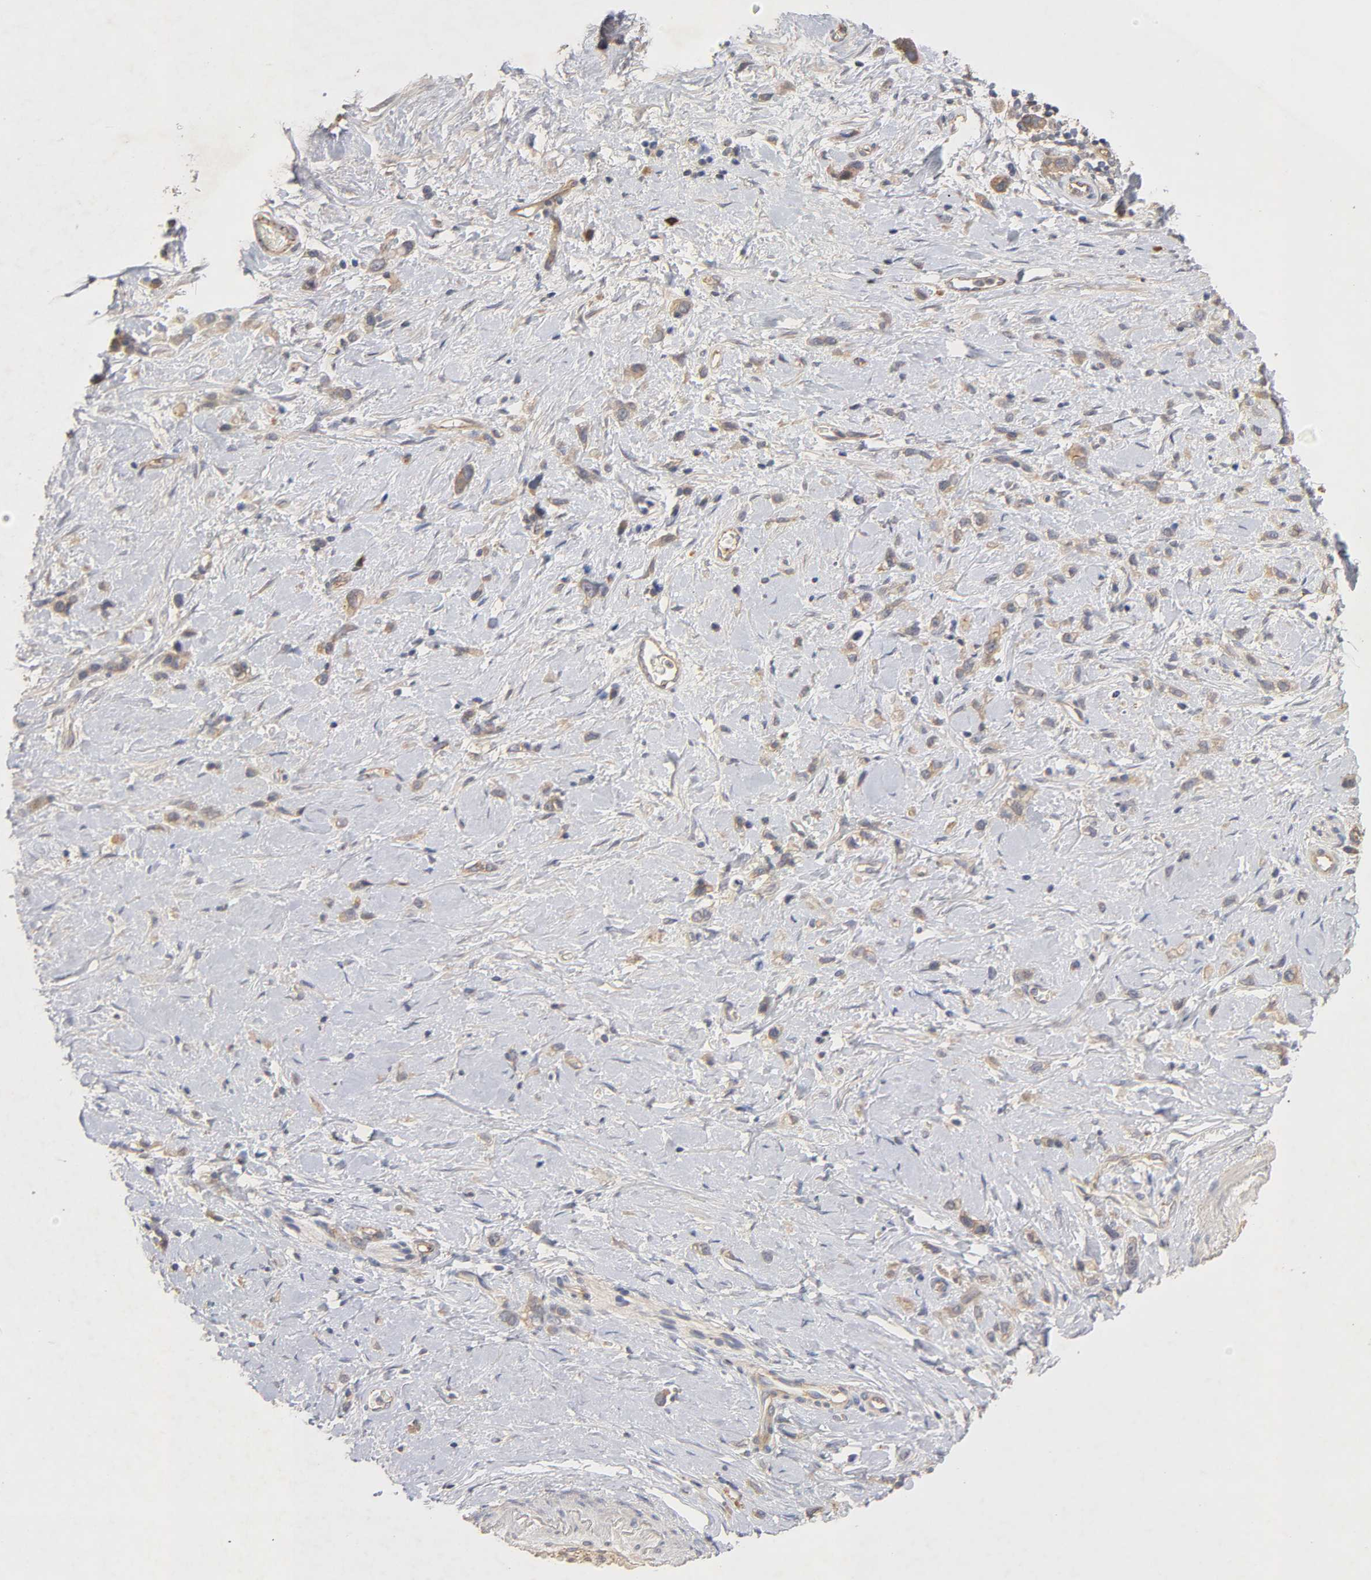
{"staining": {"intensity": "moderate", "quantity": ">75%", "location": "cytoplasmic/membranous"}, "tissue": "stomach cancer", "cell_type": "Tumor cells", "image_type": "cancer", "snomed": [{"axis": "morphology", "description": "Normal tissue, NOS"}, {"axis": "morphology", "description": "Adenocarcinoma, NOS"}, {"axis": "morphology", "description": "Adenocarcinoma, High grade"}, {"axis": "topography", "description": "Stomach, upper"}, {"axis": "topography", "description": "Stomach"}], "caption": "Stomach adenocarcinoma was stained to show a protein in brown. There is medium levels of moderate cytoplasmic/membranous positivity in approximately >75% of tumor cells. (IHC, brightfield microscopy, high magnification).", "gene": "PDZD11", "patient": {"sex": "female", "age": 65}}